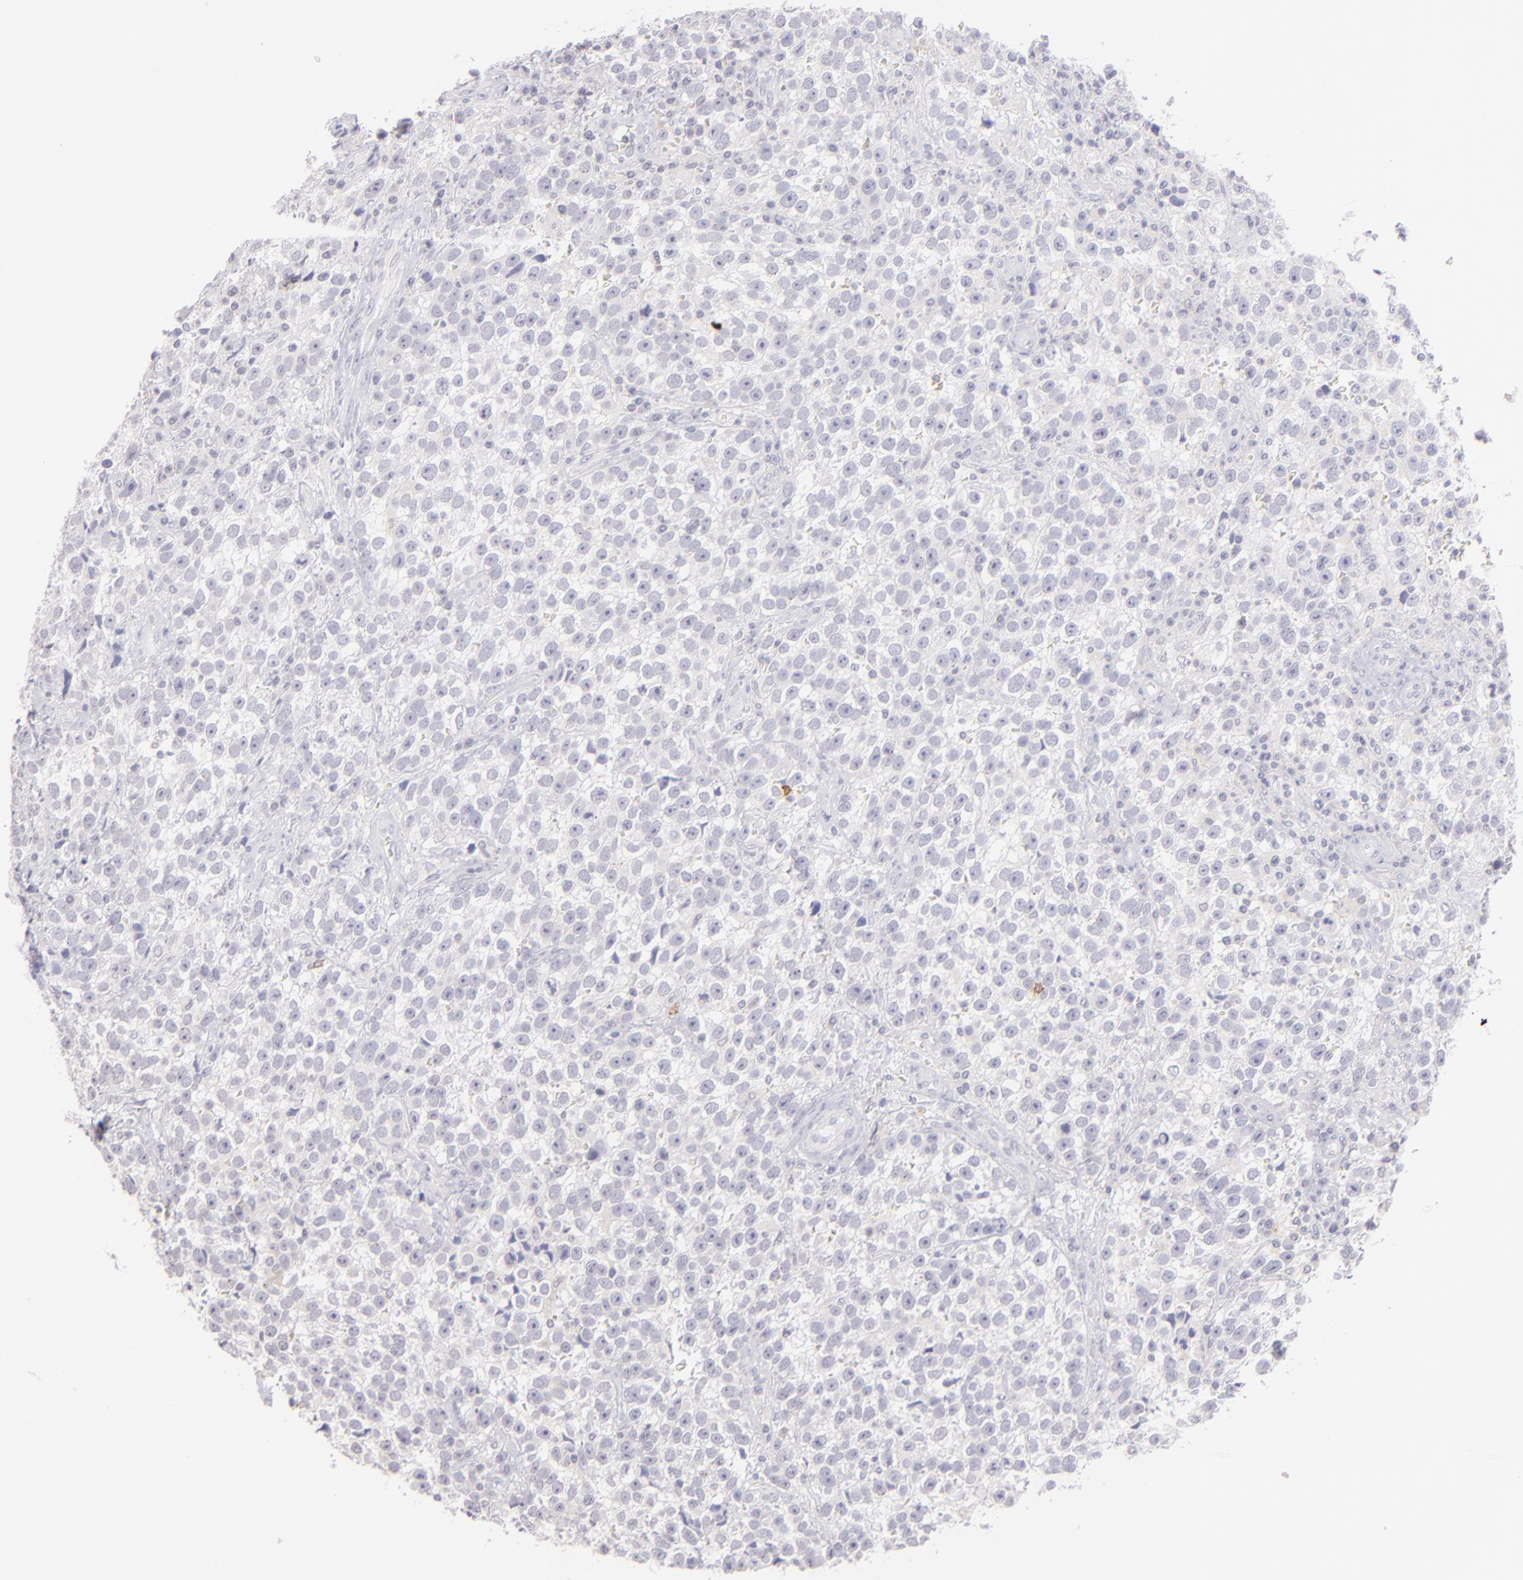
{"staining": {"intensity": "negative", "quantity": "none", "location": "none"}, "tissue": "testis cancer", "cell_type": "Tumor cells", "image_type": "cancer", "snomed": [{"axis": "morphology", "description": "Seminoma, NOS"}, {"axis": "topography", "description": "Testis"}], "caption": "A micrograph of testis seminoma stained for a protein shows no brown staining in tumor cells.", "gene": "IL2RA", "patient": {"sex": "male", "age": 38}}